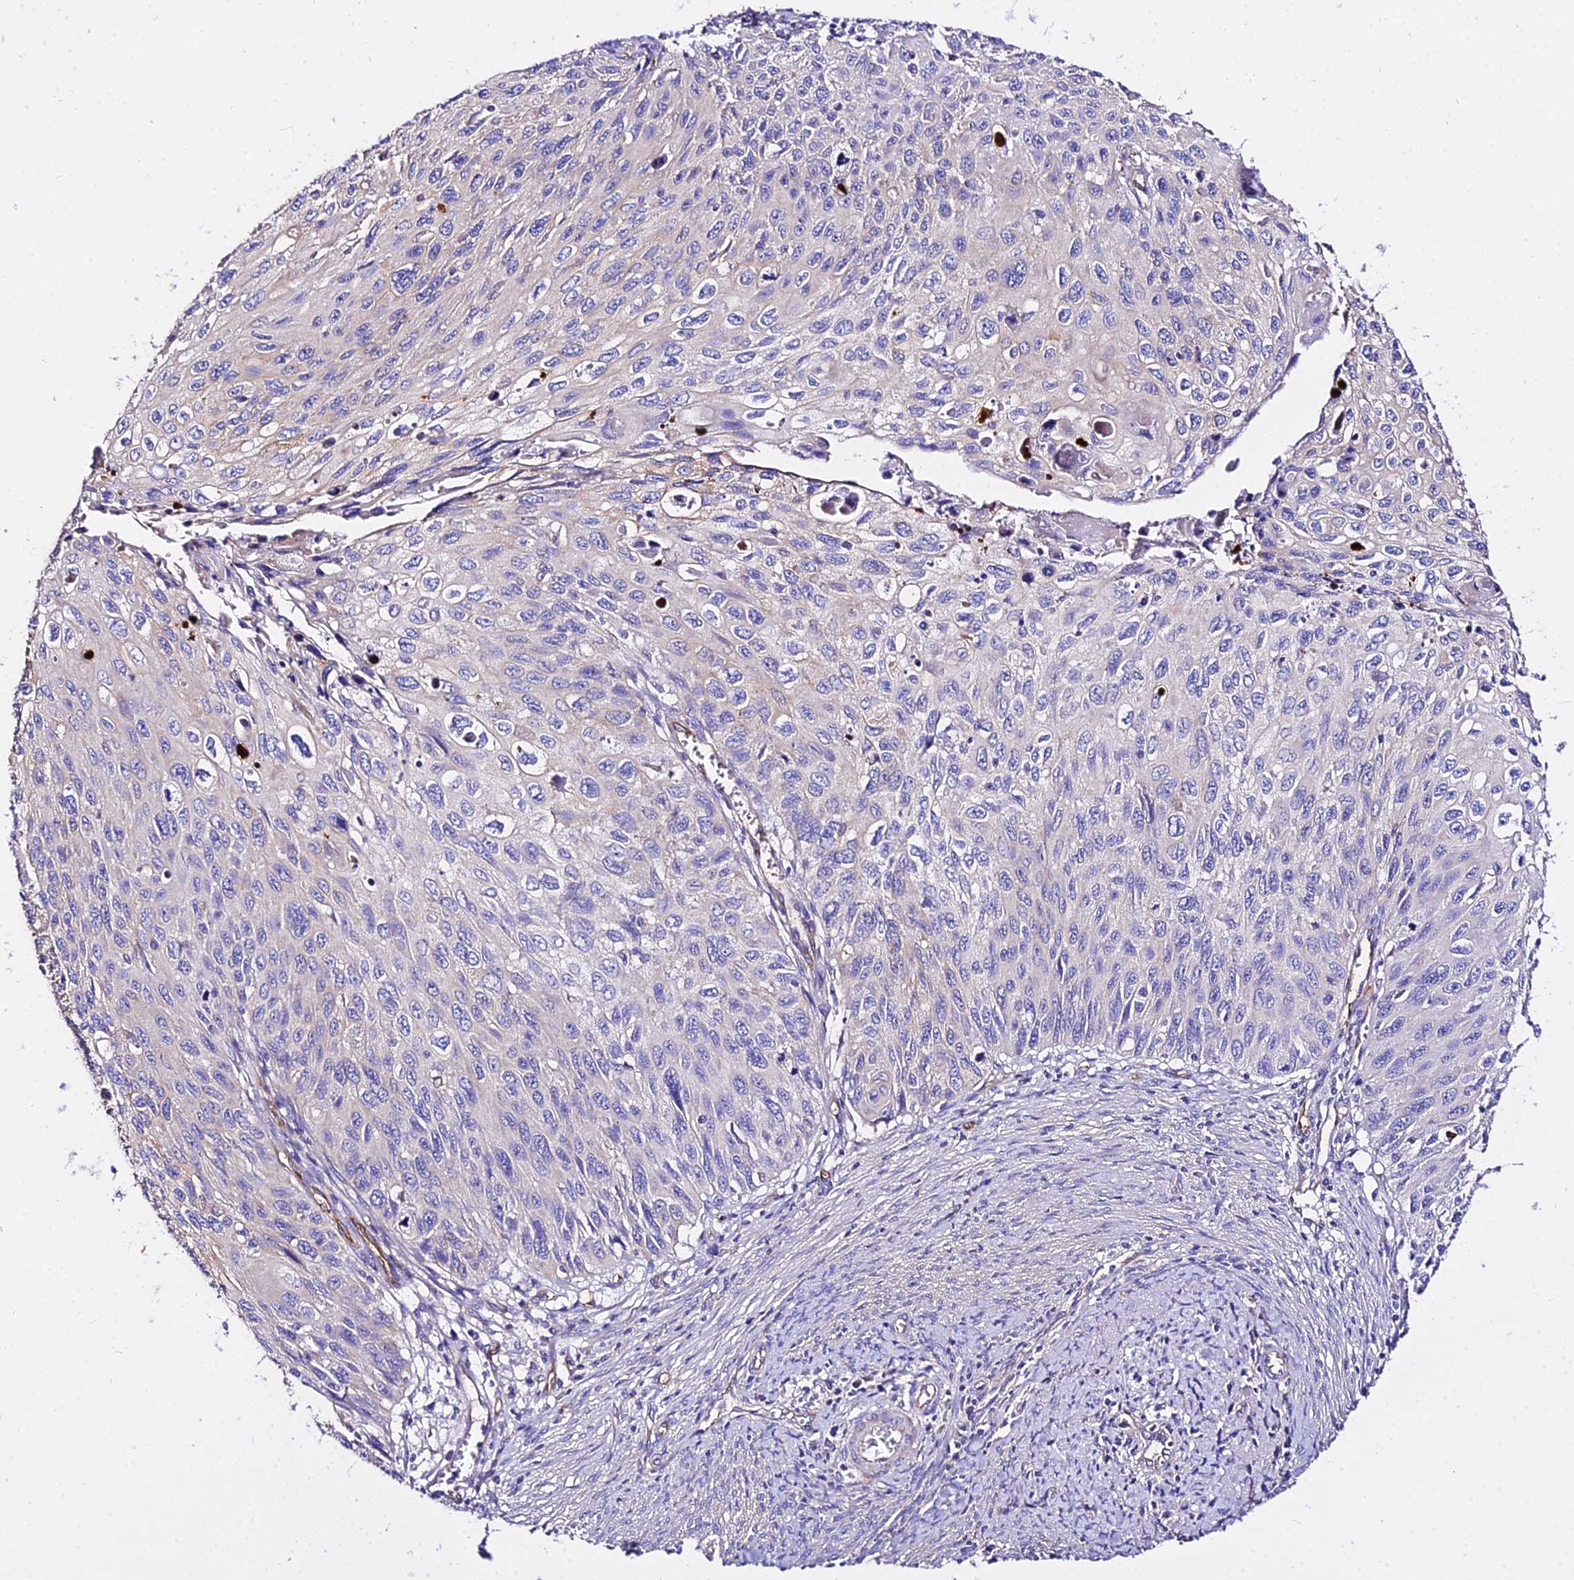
{"staining": {"intensity": "negative", "quantity": "none", "location": "none"}, "tissue": "cervical cancer", "cell_type": "Tumor cells", "image_type": "cancer", "snomed": [{"axis": "morphology", "description": "Squamous cell carcinoma, NOS"}, {"axis": "topography", "description": "Cervix"}], "caption": "High magnification brightfield microscopy of cervical cancer stained with DAB (brown) and counterstained with hematoxylin (blue): tumor cells show no significant expression.", "gene": "DAW1", "patient": {"sex": "female", "age": 70}}